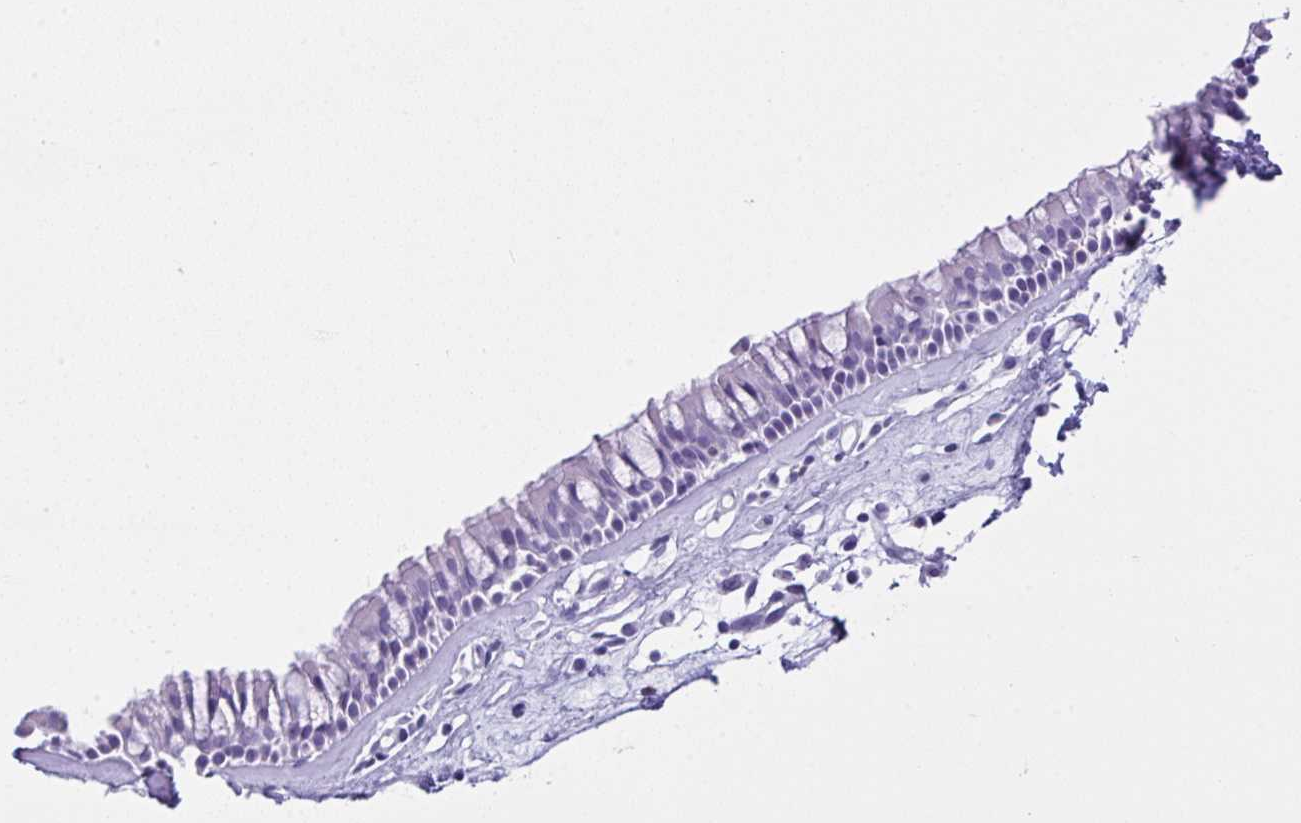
{"staining": {"intensity": "negative", "quantity": "none", "location": "none"}, "tissue": "nasopharynx", "cell_type": "Respiratory epithelial cells", "image_type": "normal", "snomed": [{"axis": "morphology", "description": "Normal tissue, NOS"}, {"axis": "topography", "description": "Nasopharynx"}], "caption": "An IHC histopathology image of normal nasopharynx is shown. There is no staining in respiratory epithelial cells of nasopharynx.", "gene": "LGALS4", "patient": {"sex": "female", "age": 39}}